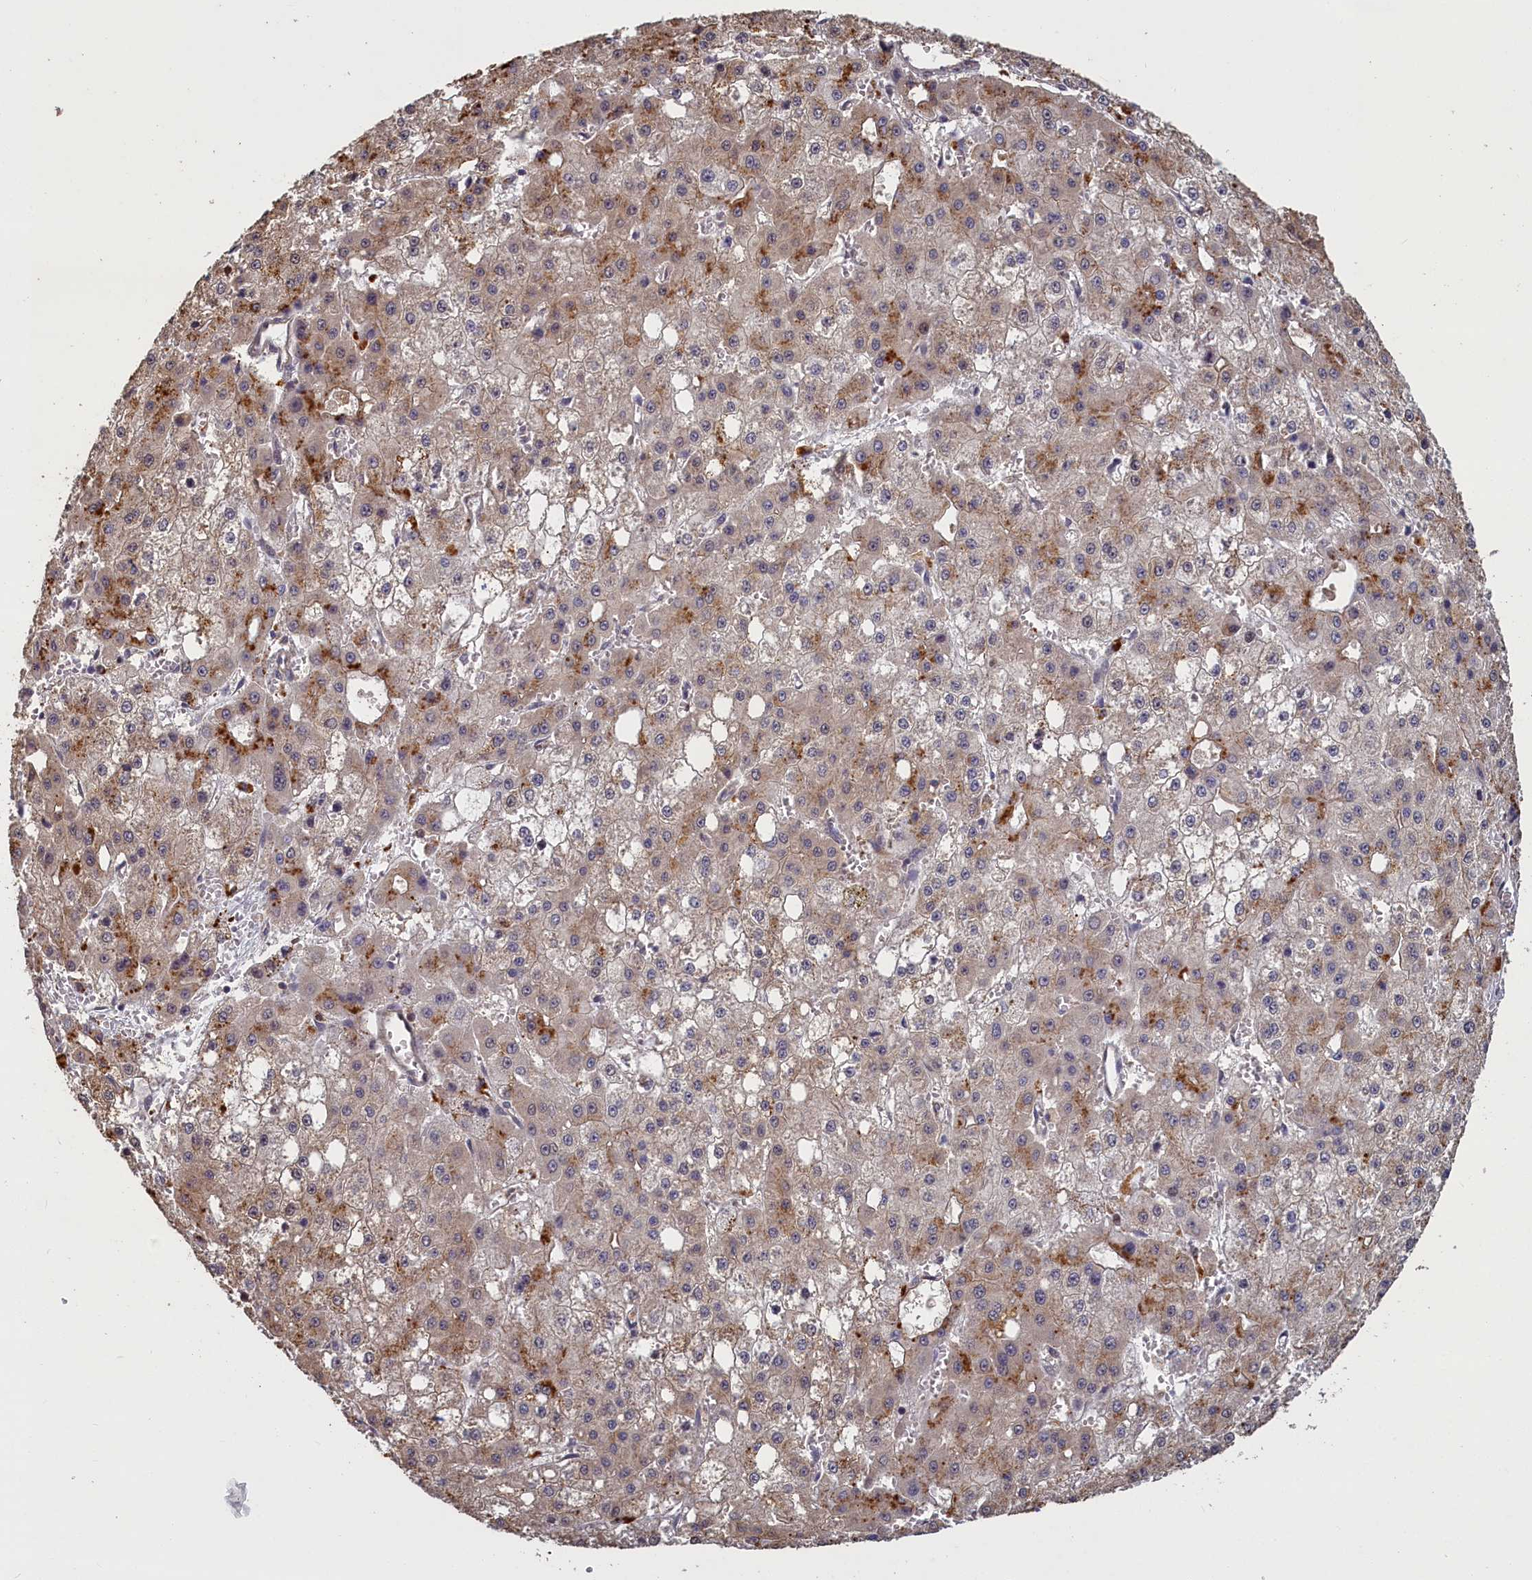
{"staining": {"intensity": "weak", "quantity": "25%-75%", "location": "cytoplasmic/membranous"}, "tissue": "liver cancer", "cell_type": "Tumor cells", "image_type": "cancer", "snomed": [{"axis": "morphology", "description": "Carcinoma, Hepatocellular, NOS"}, {"axis": "topography", "description": "Liver"}], "caption": "Hepatocellular carcinoma (liver) stained for a protein demonstrates weak cytoplasmic/membranous positivity in tumor cells.", "gene": "UCHL3", "patient": {"sex": "male", "age": 47}}